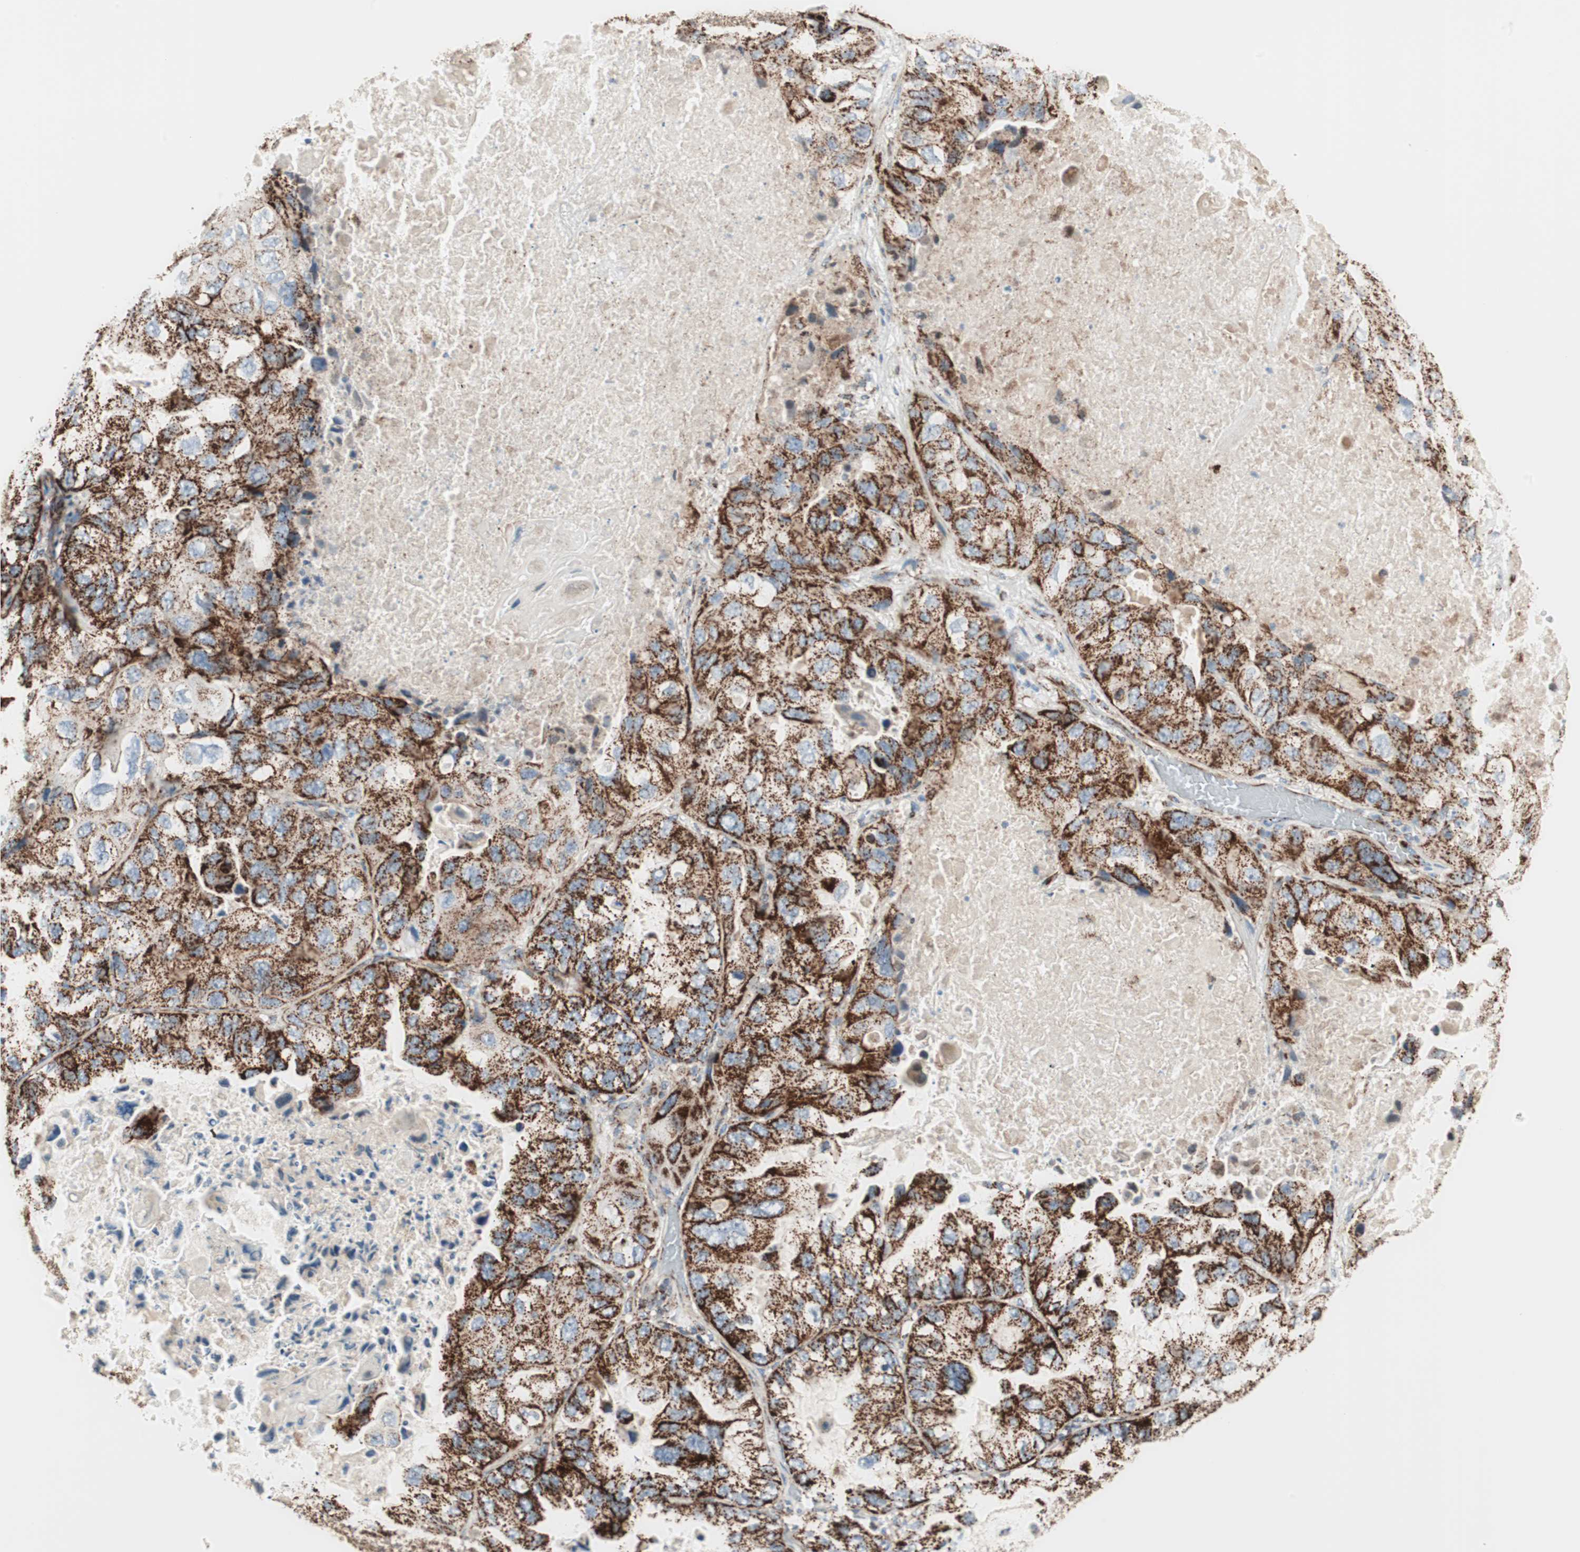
{"staining": {"intensity": "strong", "quantity": ">75%", "location": "cytoplasmic/membranous"}, "tissue": "lung cancer", "cell_type": "Tumor cells", "image_type": "cancer", "snomed": [{"axis": "morphology", "description": "Squamous cell carcinoma, NOS"}, {"axis": "topography", "description": "Lung"}], "caption": "The immunohistochemical stain highlights strong cytoplasmic/membranous staining in tumor cells of lung cancer (squamous cell carcinoma) tissue.", "gene": "TOMM20", "patient": {"sex": "female", "age": 73}}